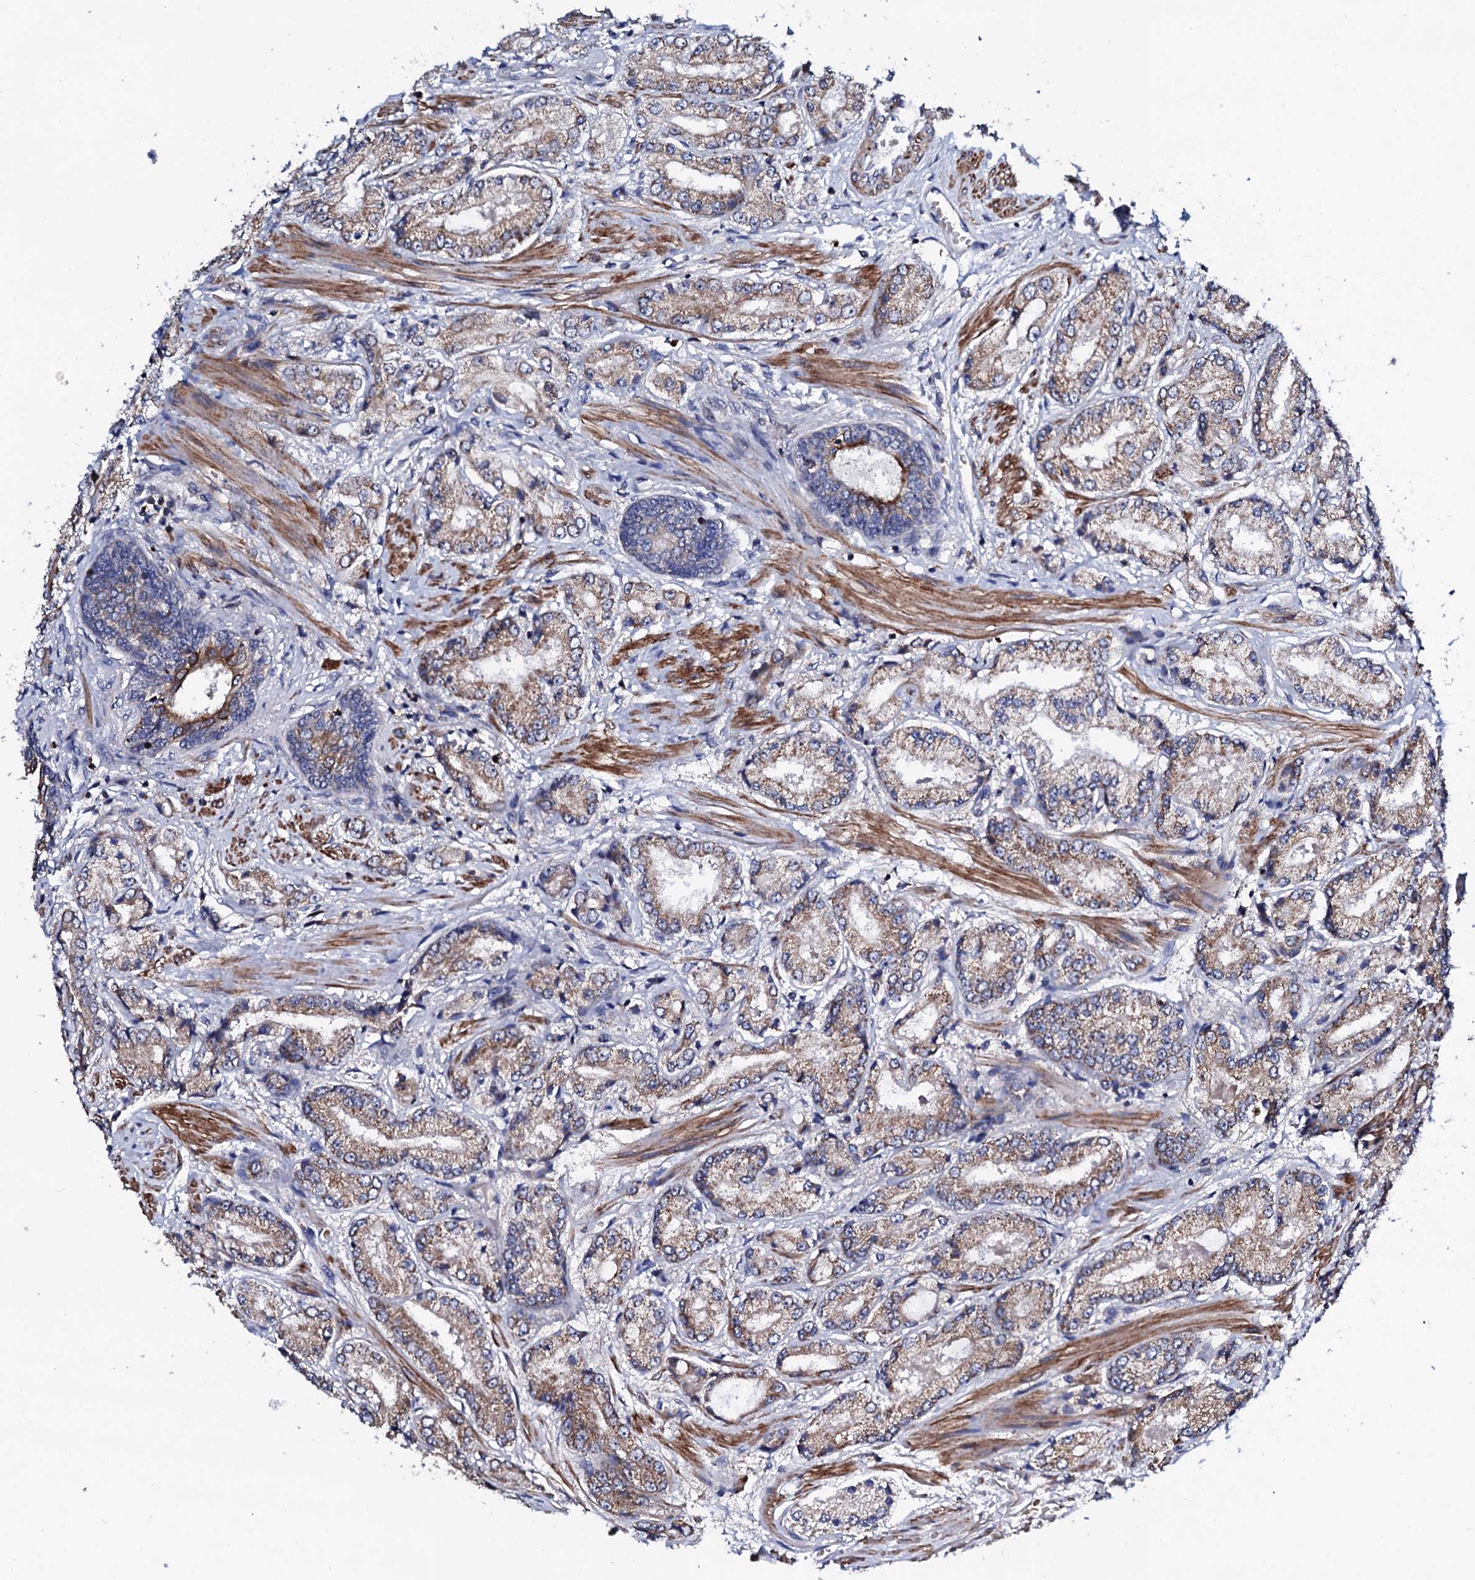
{"staining": {"intensity": "moderate", "quantity": ">75%", "location": "cytoplasmic/membranous"}, "tissue": "prostate cancer", "cell_type": "Tumor cells", "image_type": "cancer", "snomed": [{"axis": "morphology", "description": "Adenocarcinoma, High grade"}, {"axis": "topography", "description": "Prostate"}], "caption": "Prostate cancer (adenocarcinoma (high-grade)) tissue demonstrates moderate cytoplasmic/membranous positivity in about >75% of tumor cells", "gene": "COG4", "patient": {"sex": "male", "age": 59}}